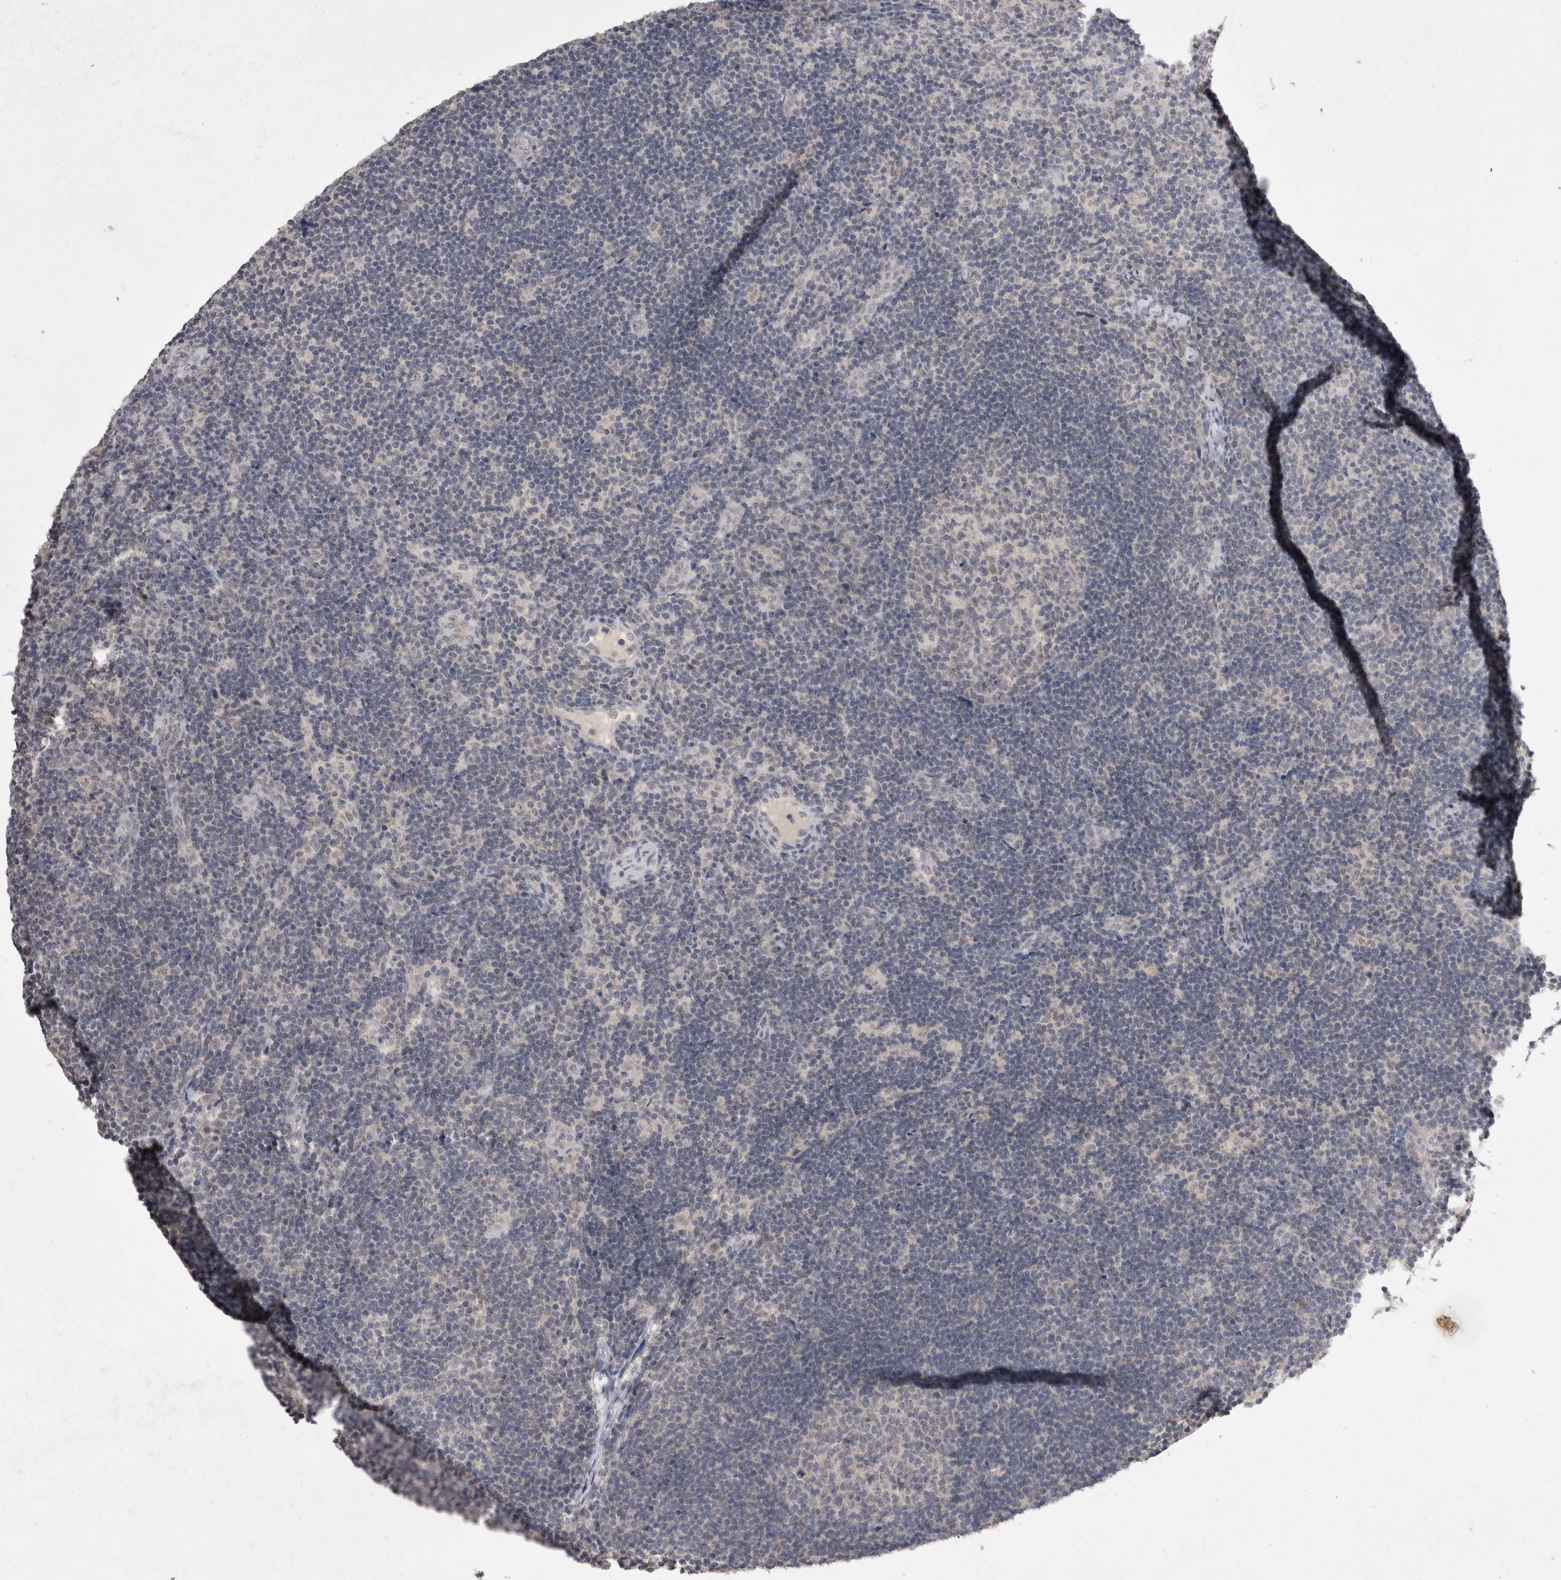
{"staining": {"intensity": "negative", "quantity": "none", "location": "none"}, "tissue": "lymph node", "cell_type": "Germinal center cells", "image_type": "normal", "snomed": [{"axis": "morphology", "description": "Normal tissue, NOS"}, {"axis": "topography", "description": "Lymph node"}], "caption": "The micrograph demonstrates no significant expression in germinal center cells of lymph node.", "gene": "LYVE1", "patient": {"sex": "female", "age": 22}}